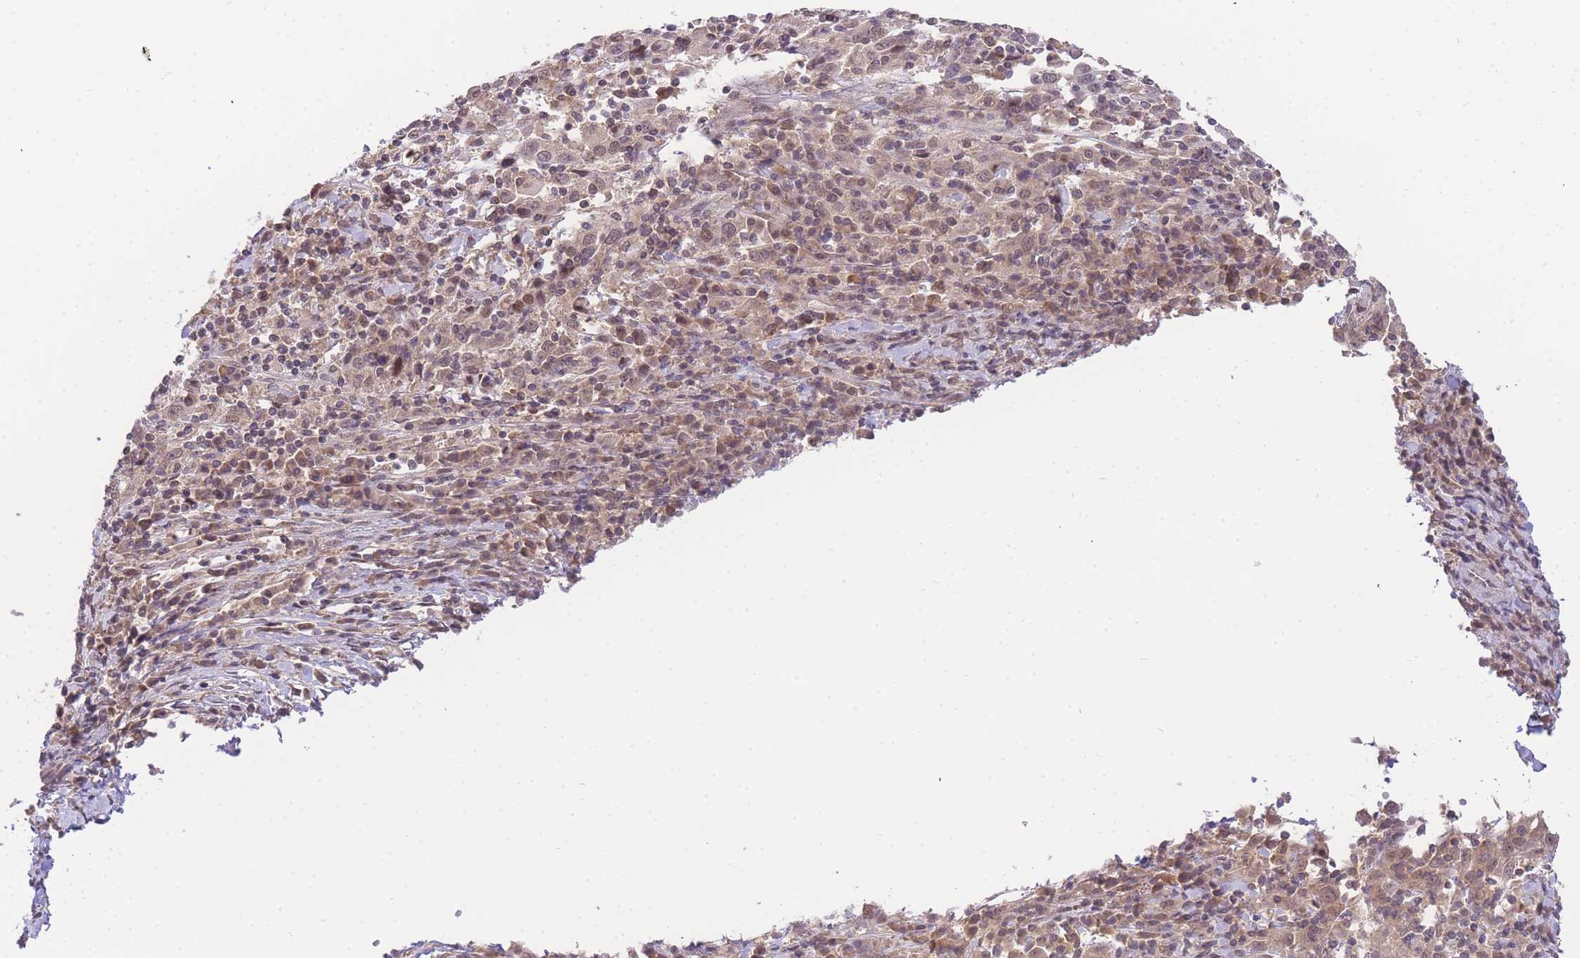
{"staining": {"intensity": "weak", "quantity": ">75%", "location": "cytoplasmic/membranous,nuclear"}, "tissue": "cervical cancer", "cell_type": "Tumor cells", "image_type": "cancer", "snomed": [{"axis": "morphology", "description": "Squamous cell carcinoma, NOS"}, {"axis": "topography", "description": "Cervix"}], "caption": "Immunohistochemical staining of human cervical cancer shows weak cytoplasmic/membranous and nuclear protein staining in about >75% of tumor cells. (DAB (3,3'-diaminobenzidine) IHC with brightfield microscopy, high magnification).", "gene": "PUS10", "patient": {"sex": "female", "age": 46}}